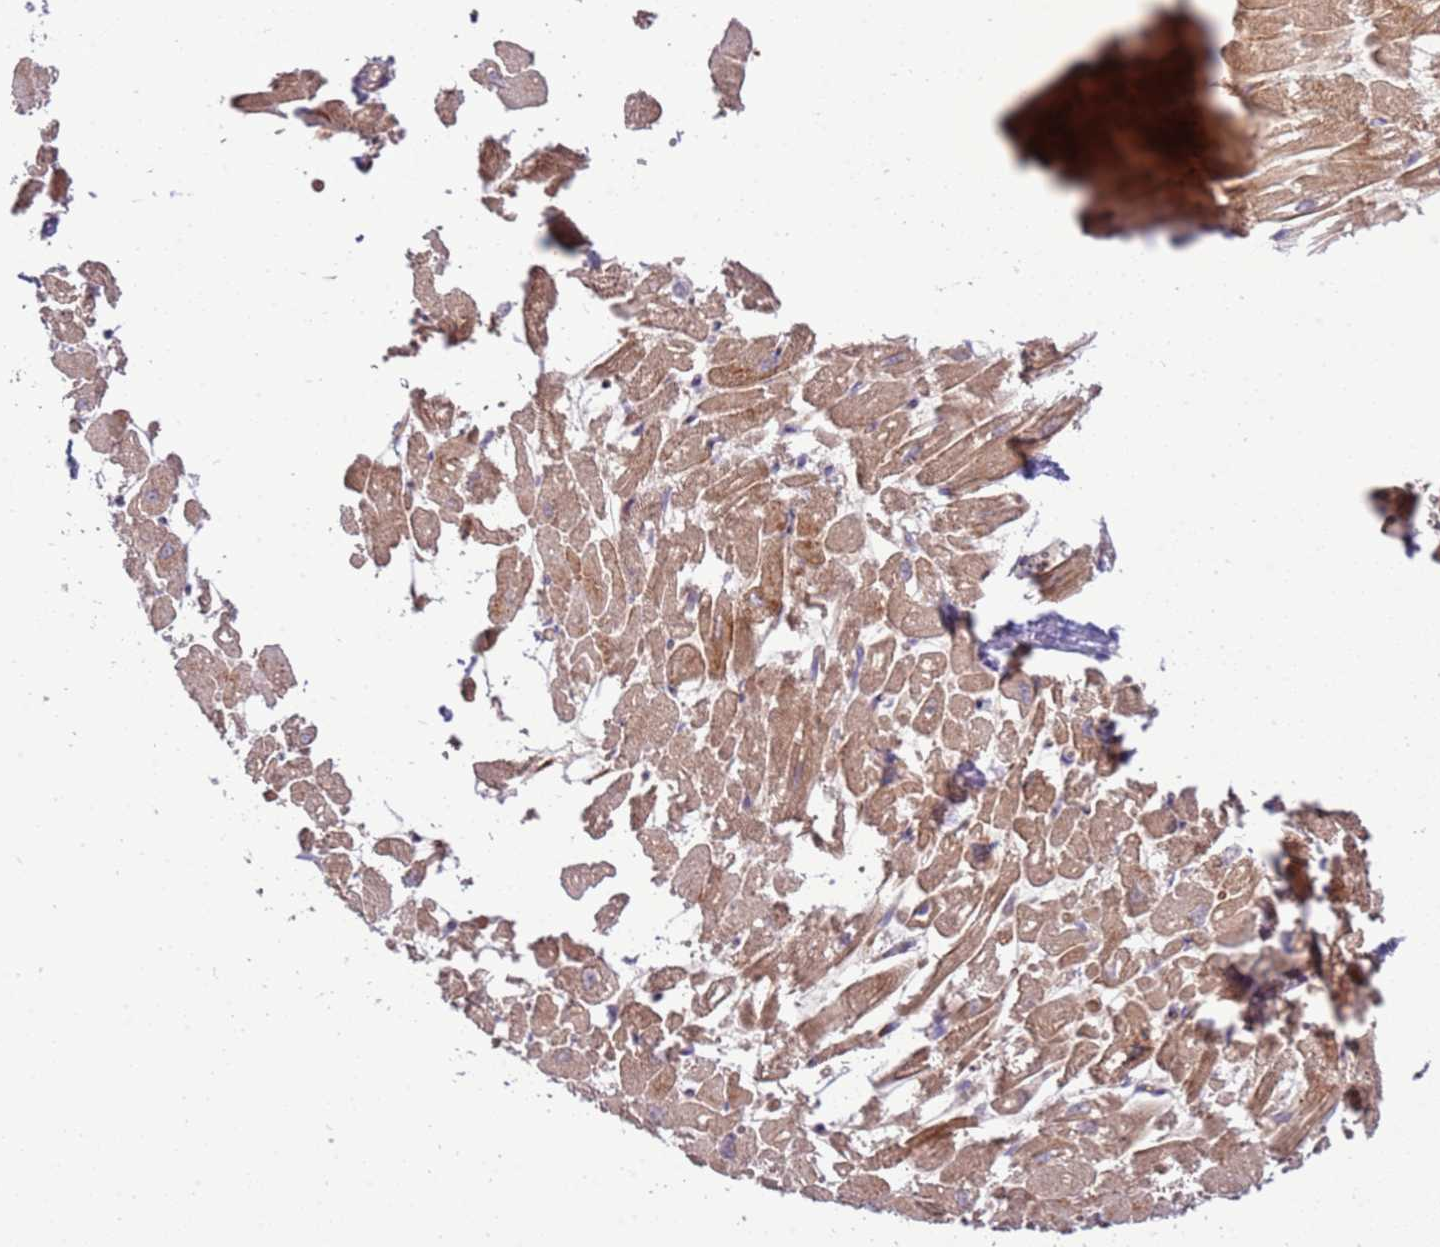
{"staining": {"intensity": "moderate", "quantity": ">75%", "location": "cytoplasmic/membranous"}, "tissue": "heart muscle", "cell_type": "Cardiomyocytes", "image_type": "normal", "snomed": [{"axis": "morphology", "description": "Normal tissue, NOS"}, {"axis": "topography", "description": "Heart"}], "caption": "Heart muscle stained for a protein demonstrates moderate cytoplasmic/membranous positivity in cardiomyocytes. Using DAB (3,3'-diaminobenzidine) (brown) and hematoxylin (blue) stains, captured at high magnification using brightfield microscopy.", "gene": "ZNF624", "patient": {"sex": "male", "age": 54}}